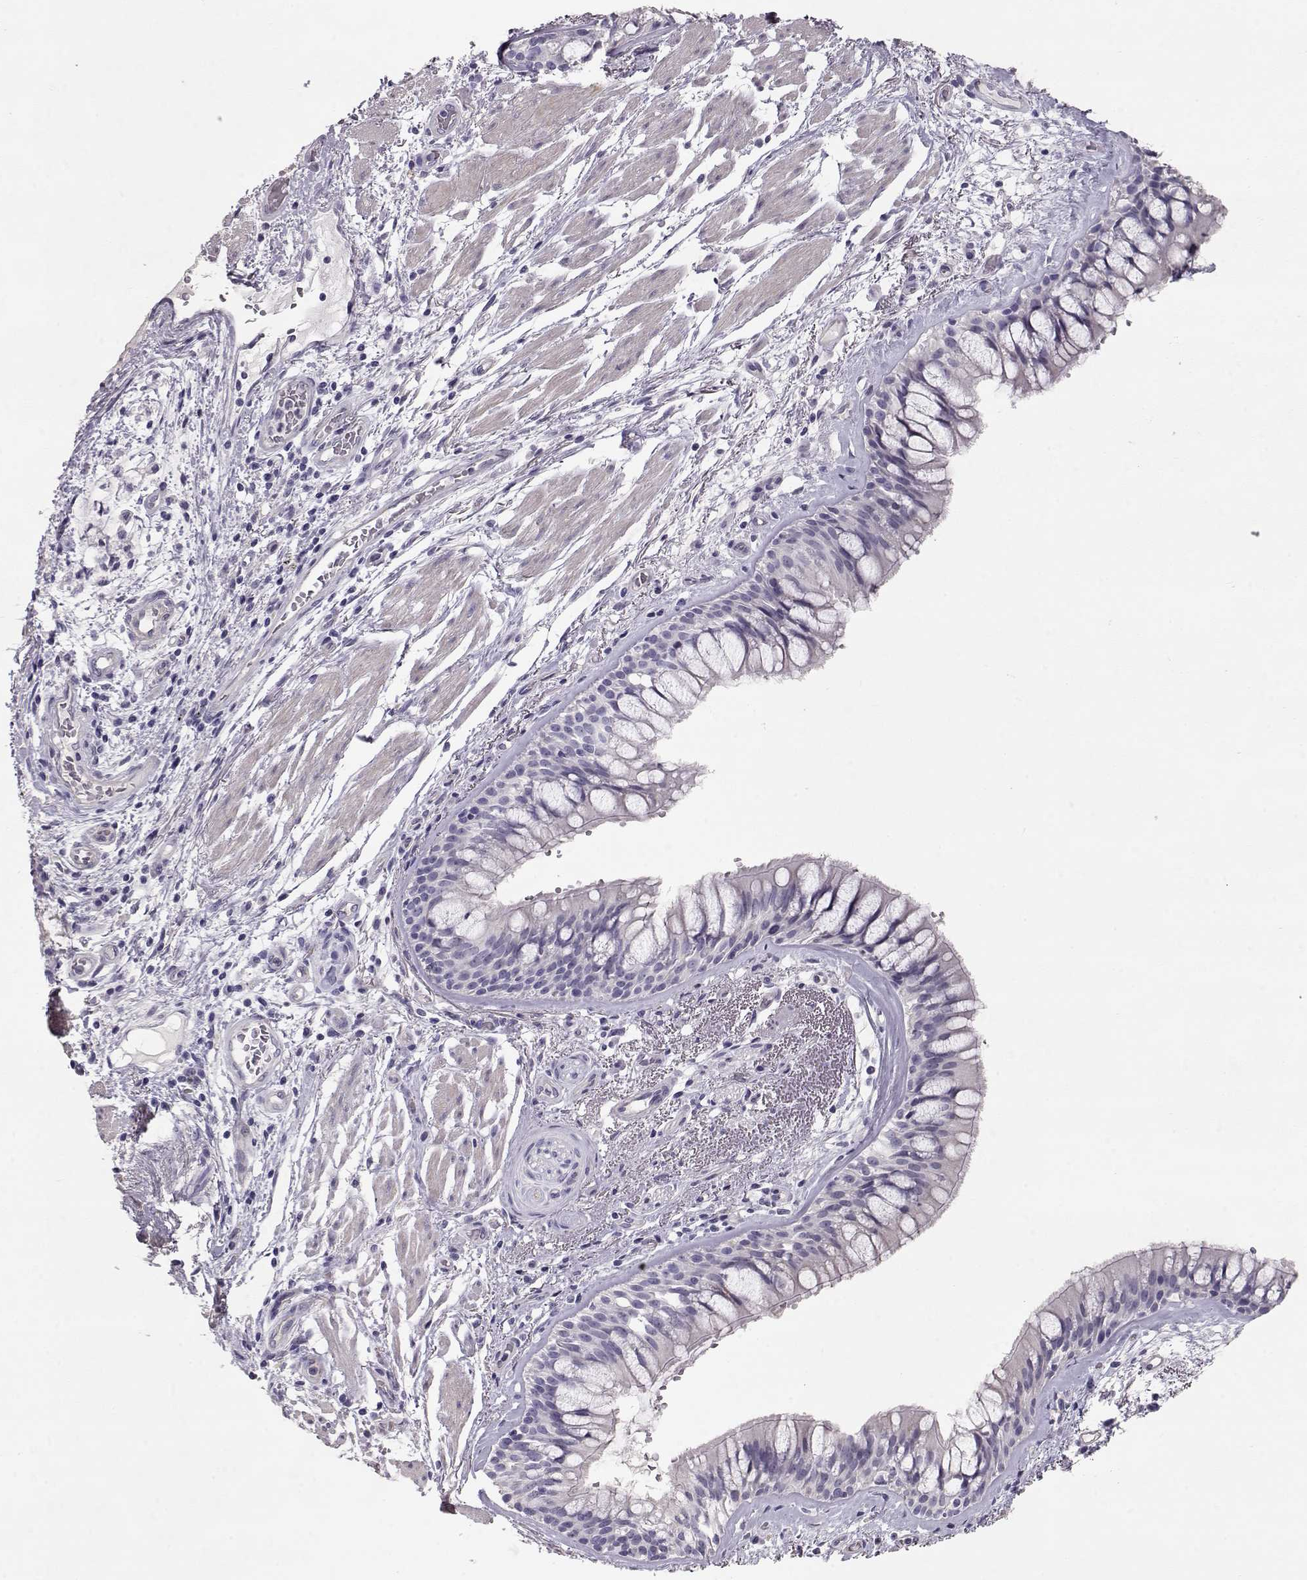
{"staining": {"intensity": "negative", "quantity": "none", "location": "none"}, "tissue": "bronchus", "cell_type": "Respiratory epithelial cells", "image_type": "normal", "snomed": [{"axis": "morphology", "description": "Normal tissue, NOS"}, {"axis": "topography", "description": "Bronchus"}, {"axis": "topography", "description": "Lung"}], "caption": "Immunohistochemical staining of unremarkable human bronchus demonstrates no significant expression in respiratory epithelial cells. (Stains: DAB immunohistochemistry with hematoxylin counter stain, Microscopy: brightfield microscopy at high magnification).", "gene": "SLC18A1", "patient": {"sex": "female", "age": 57}}